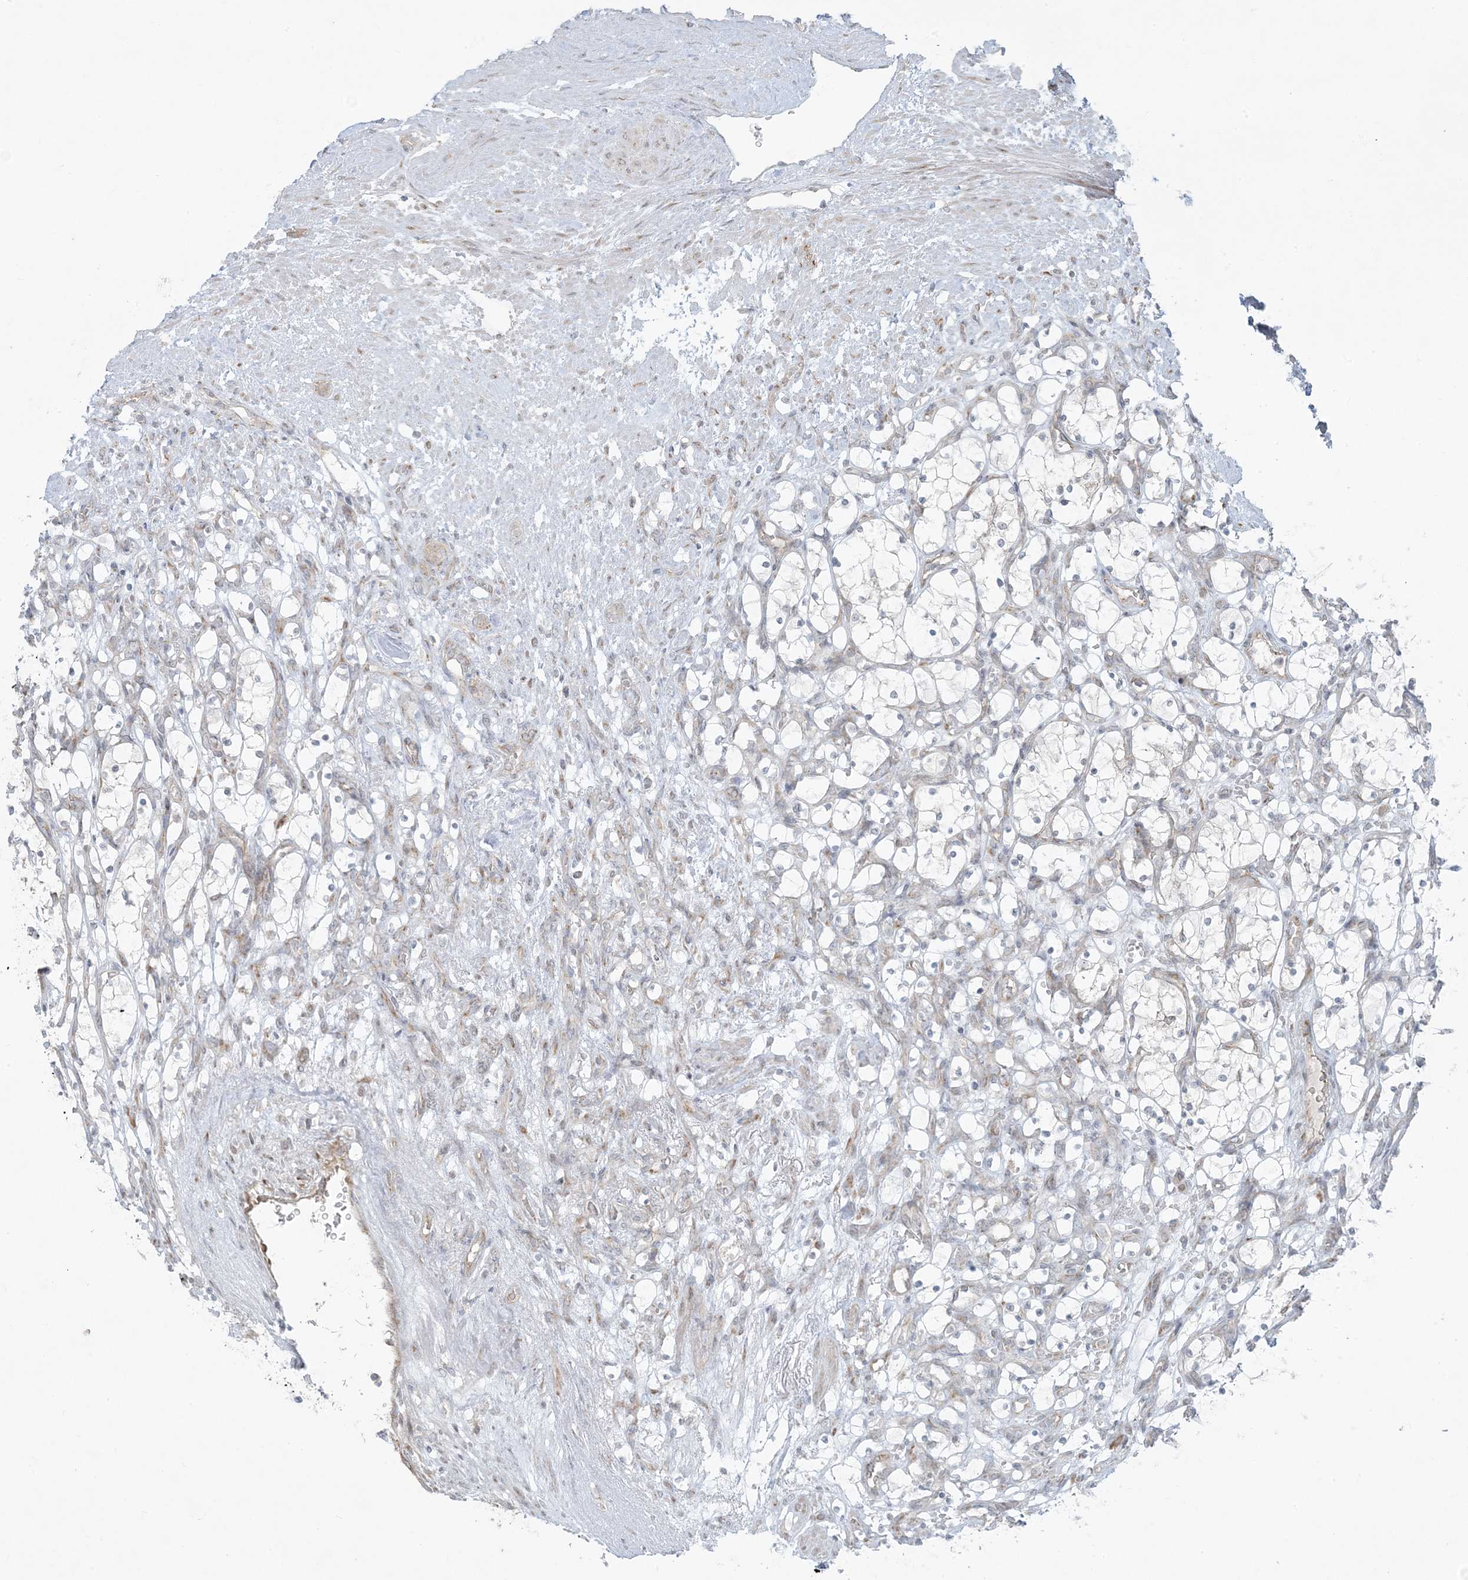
{"staining": {"intensity": "negative", "quantity": "none", "location": "none"}, "tissue": "renal cancer", "cell_type": "Tumor cells", "image_type": "cancer", "snomed": [{"axis": "morphology", "description": "Adenocarcinoma, NOS"}, {"axis": "topography", "description": "Kidney"}], "caption": "Renal adenocarcinoma was stained to show a protein in brown. There is no significant expression in tumor cells.", "gene": "ZNF263", "patient": {"sex": "female", "age": 69}}